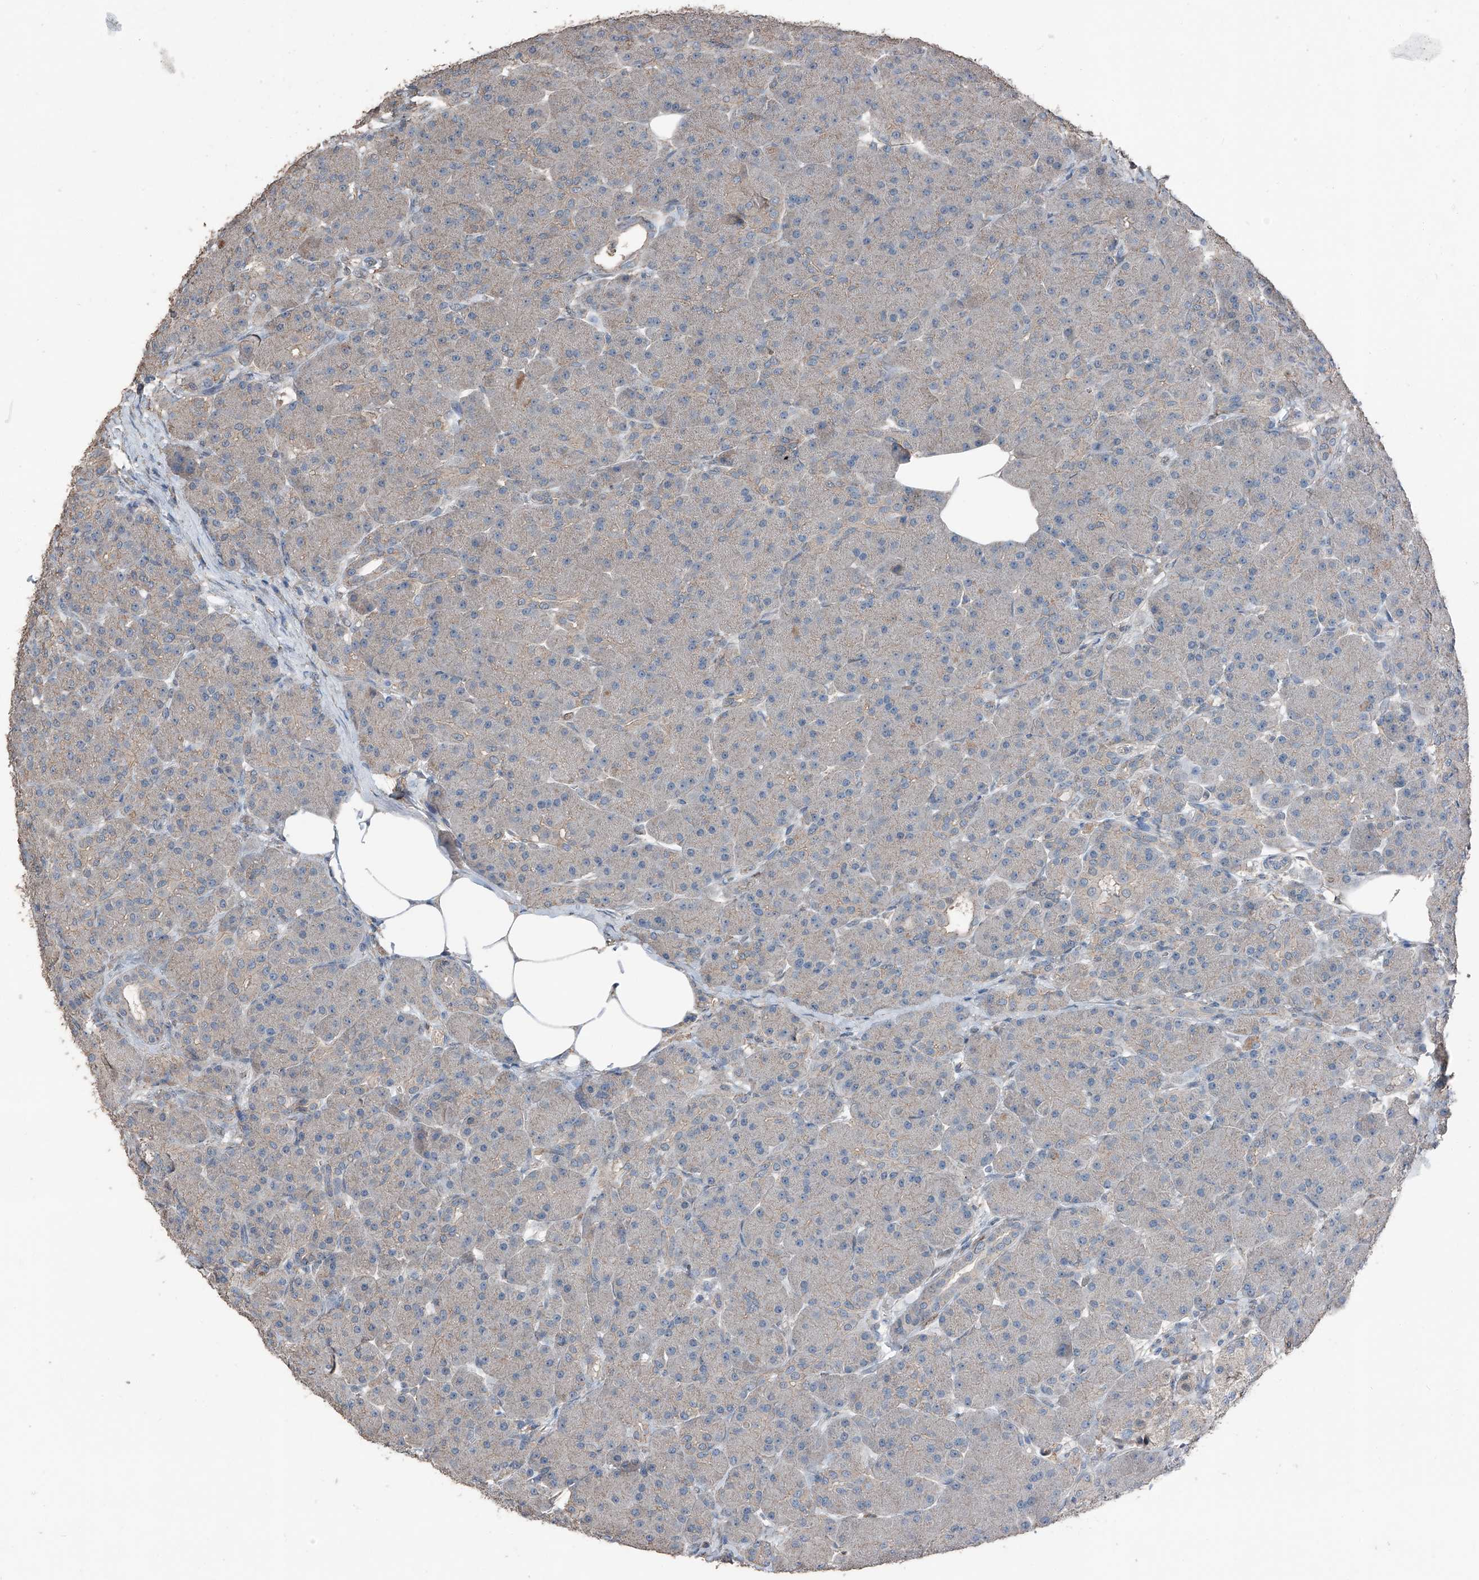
{"staining": {"intensity": "negative", "quantity": "none", "location": "none"}, "tissue": "pancreas", "cell_type": "Exocrine glandular cells", "image_type": "normal", "snomed": [{"axis": "morphology", "description": "Normal tissue, NOS"}, {"axis": "topography", "description": "Pancreas"}], "caption": "Immunohistochemistry of unremarkable human pancreas displays no positivity in exocrine glandular cells.", "gene": "MAMLD1", "patient": {"sex": "male", "age": 63}}